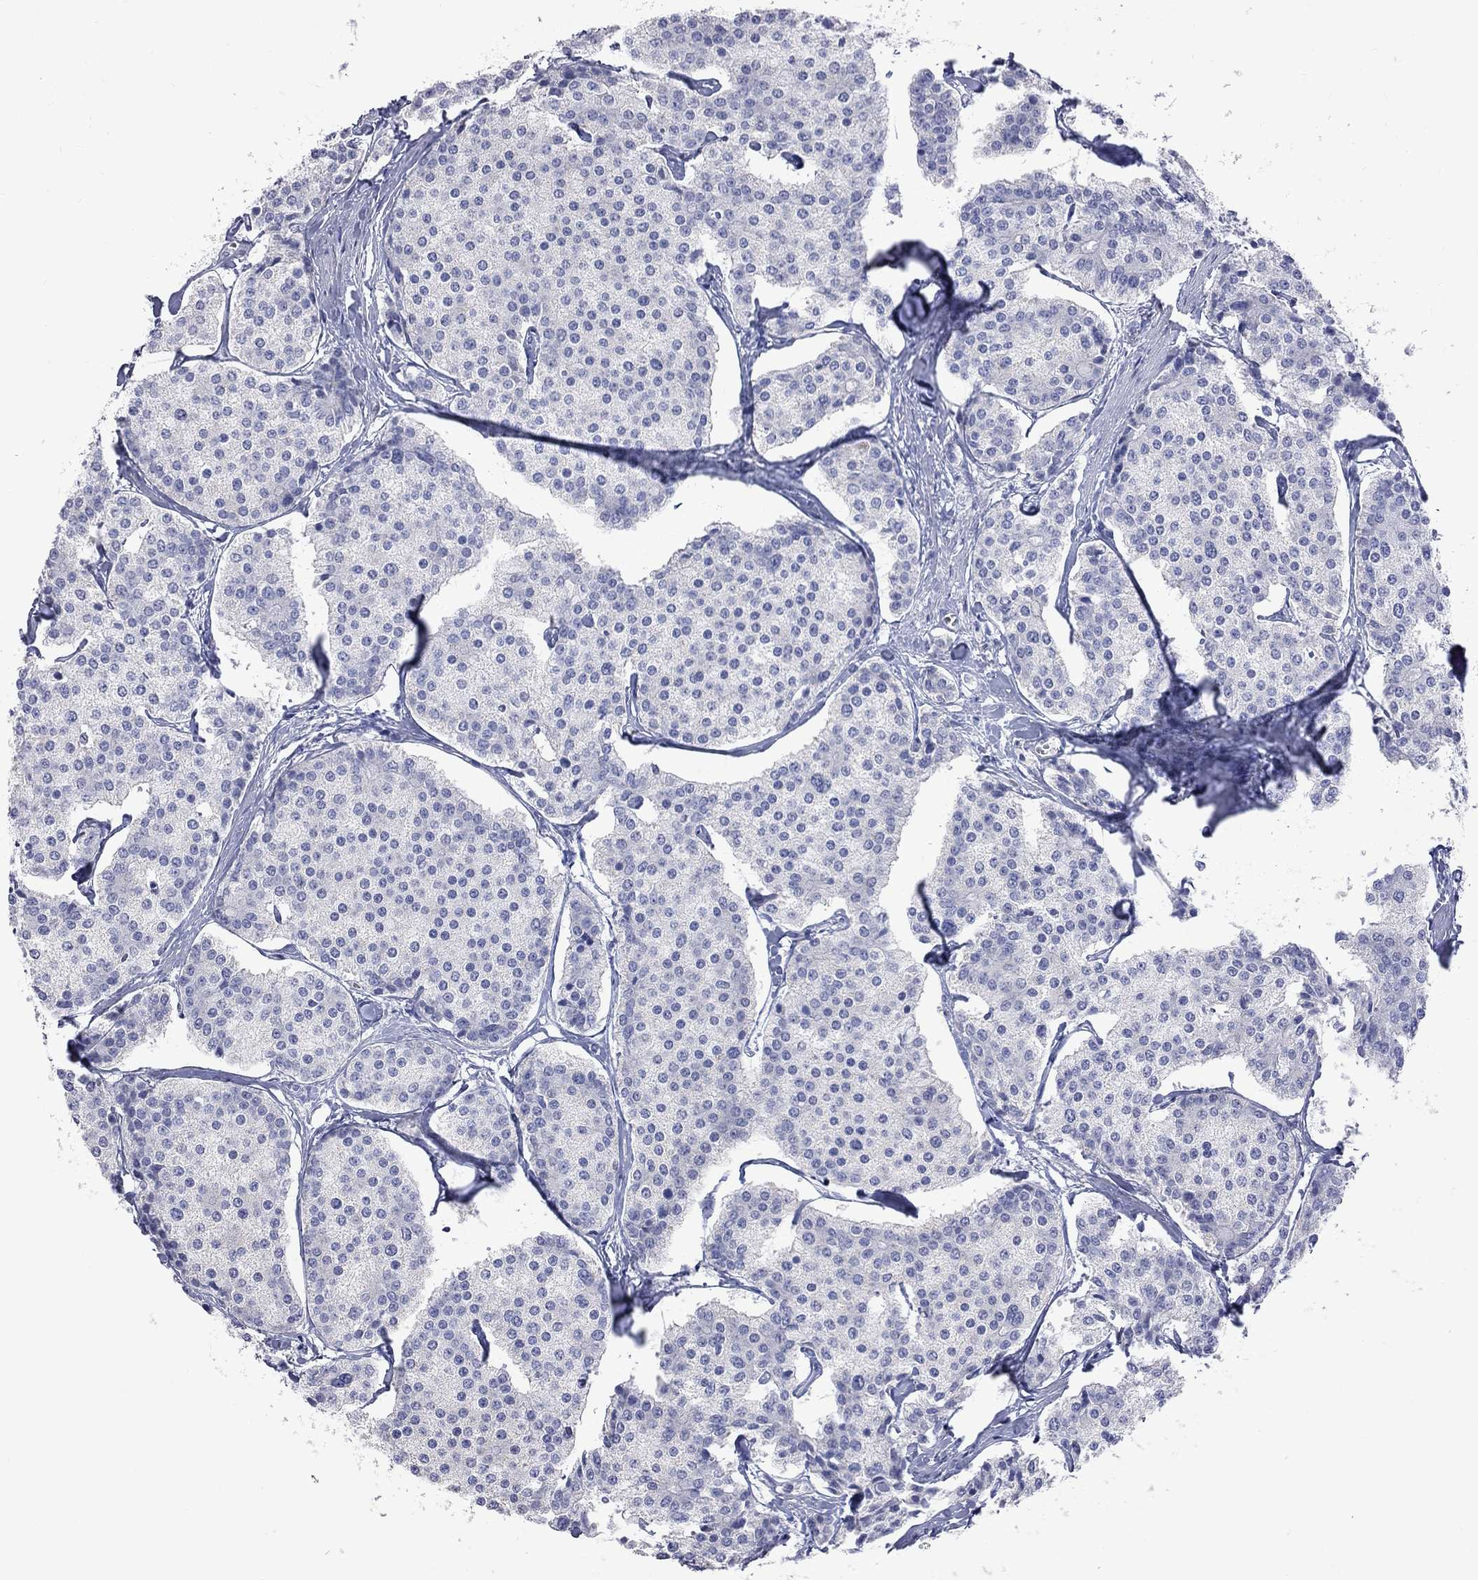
{"staining": {"intensity": "negative", "quantity": "none", "location": "none"}, "tissue": "carcinoid", "cell_type": "Tumor cells", "image_type": "cancer", "snomed": [{"axis": "morphology", "description": "Carcinoid, malignant, NOS"}, {"axis": "topography", "description": "Small intestine"}], "caption": "Tumor cells are negative for protein expression in human carcinoid (malignant).", "gene": "KCND2", "patient": {"sex": "female", "age": 65}}